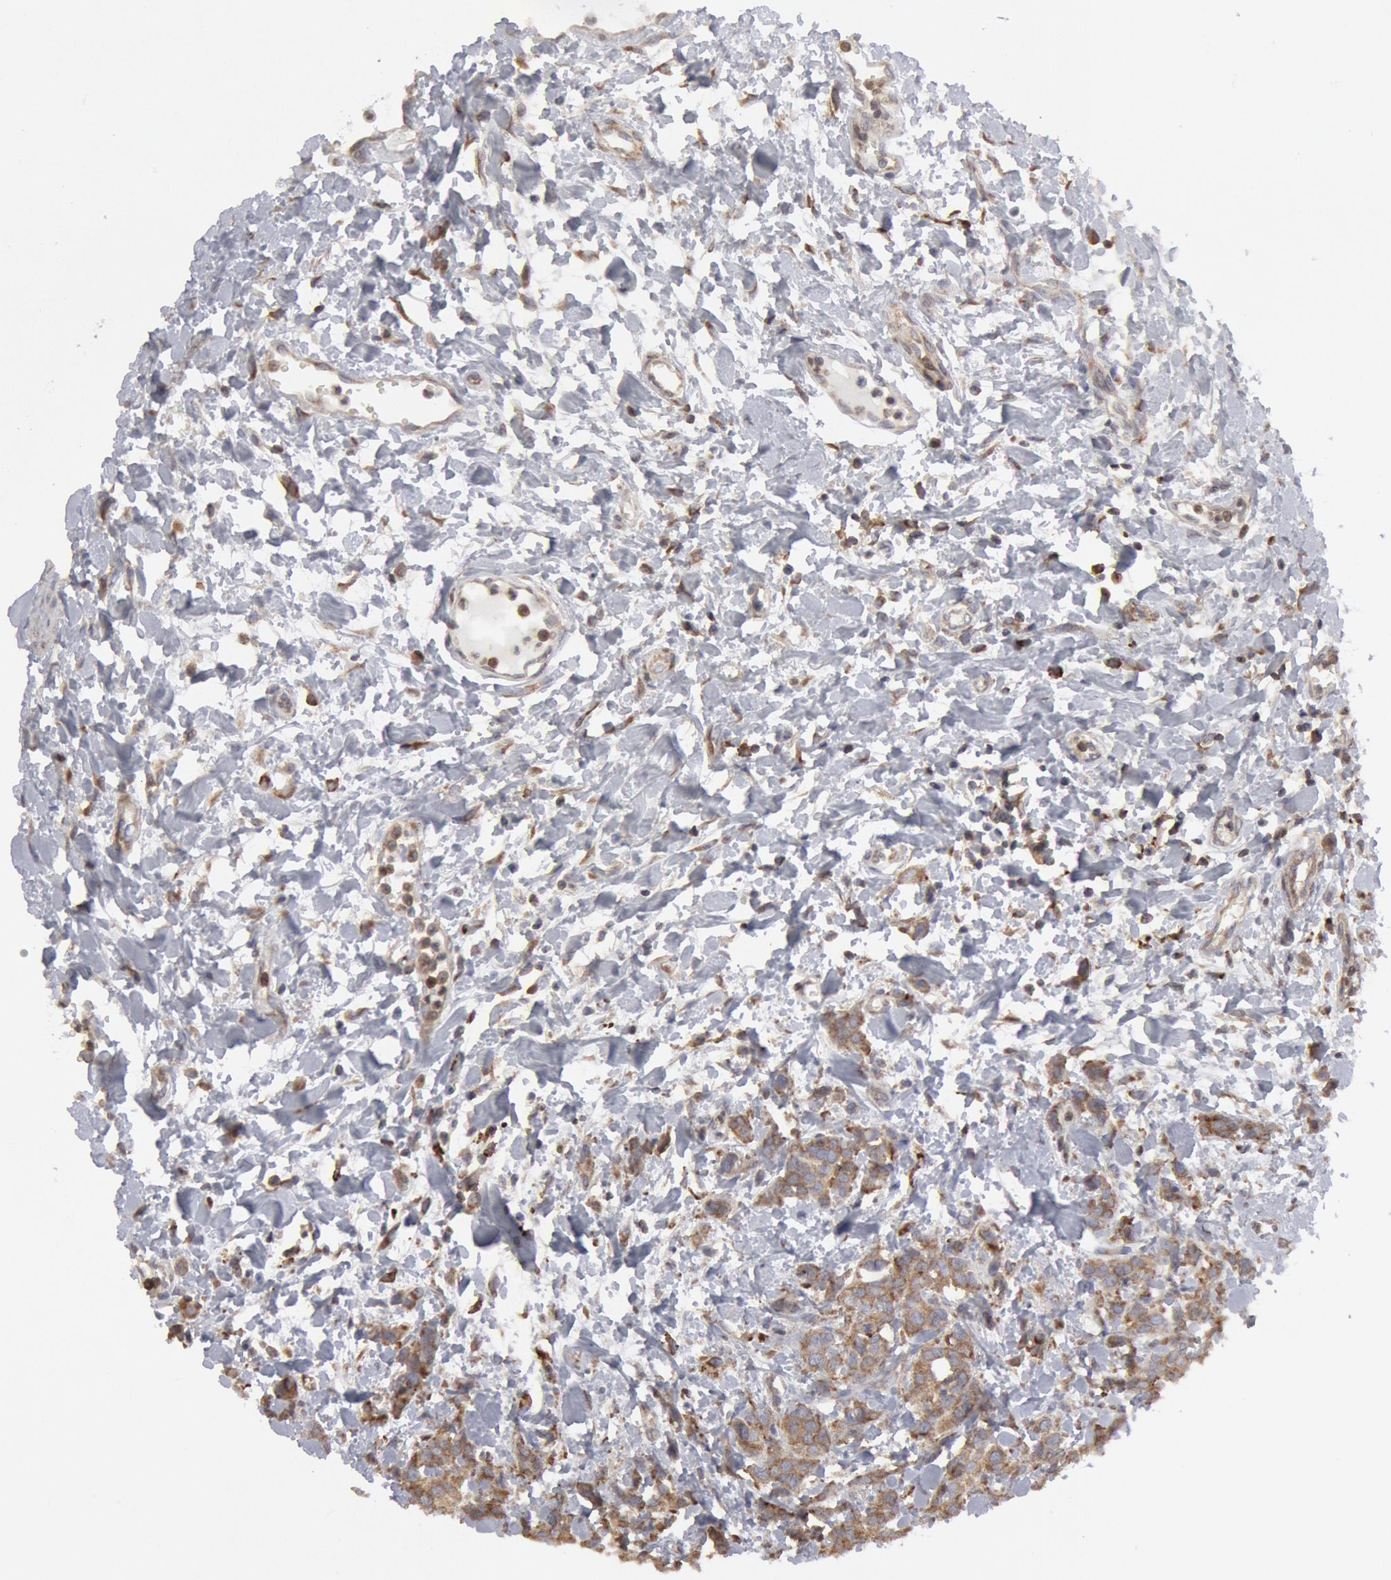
{"staining": {"intensity": "weak", "quantity": ">75%", "location": "cytoplasmic/membranous"}, "tissue": "urothelial cancer", "cell_type": "Tumor cells", "image_type": "cancer", "snomed": [{"axis": "morphology", "description": "Urothelial carcinoma, High grade"}, {"axis": "topography", "description": "Urinary bladder"}], "caption": "Brown immunohistochemical staining in urothelial cancer reveals weak cytoplasmic/membranous staining in approximately >75% of tumor cells.", "gene": "OSBPL8", "patient": {"sex": "male", "age": 56}}